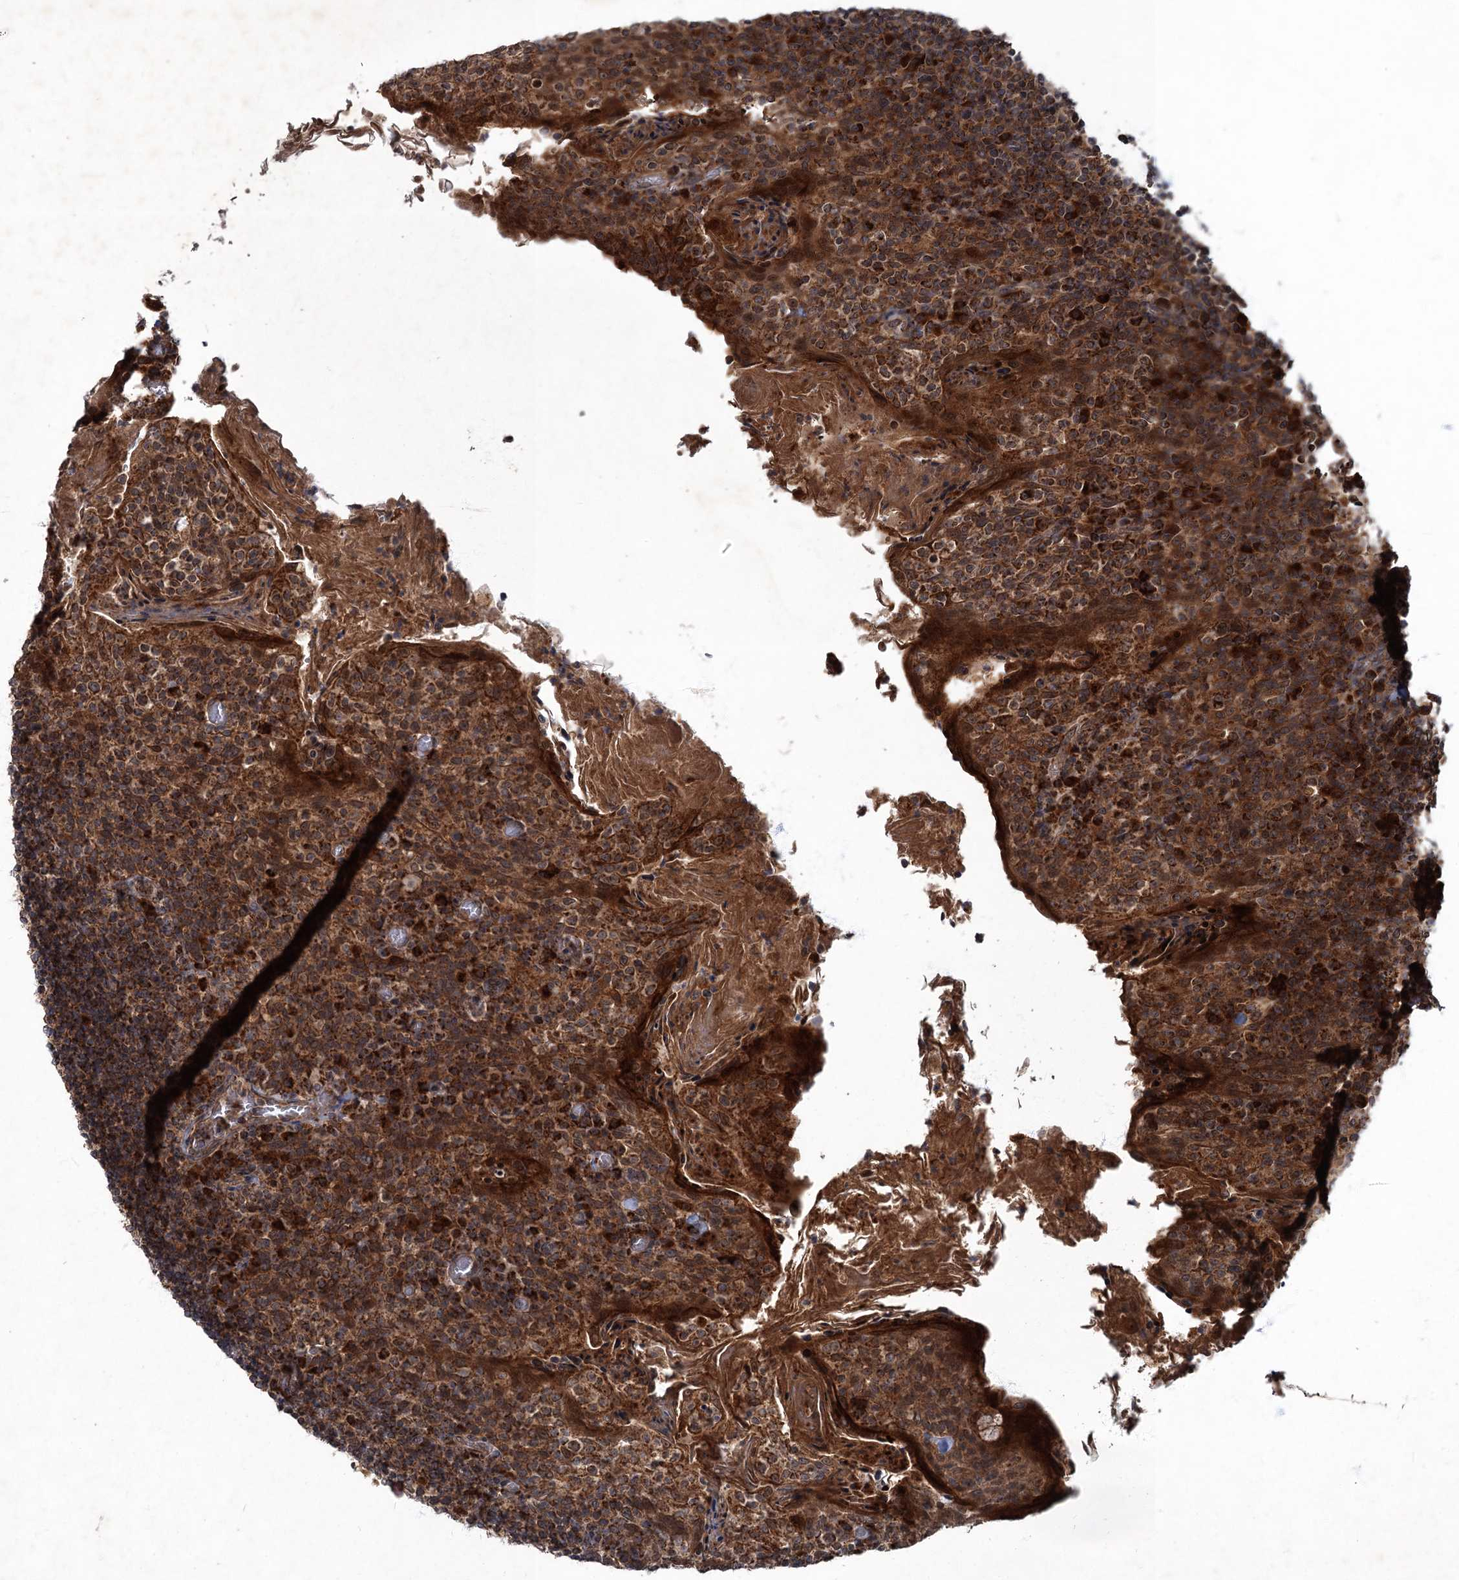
{"staining": {"intensity": "strong", "quantity": "25%-75%", "location": "cytoplasmic/membranous"}, "tissue": "tonsil", "cell_type": "Germinal center cells", "image_type": "normal", "snomed": [{"axis": "morphology", "description": "Normal tissue, NOS"}, {"axis": "topography", "description": "Tonsil"}], "caption": "Protein expression analysis of benign tonsil exhibits strong cytoplasmic/membranous positivity in about 25%-75% of germinal center cells.", "gene": "SLC11A2", "patient": {"sex": "female", "age": 10}}